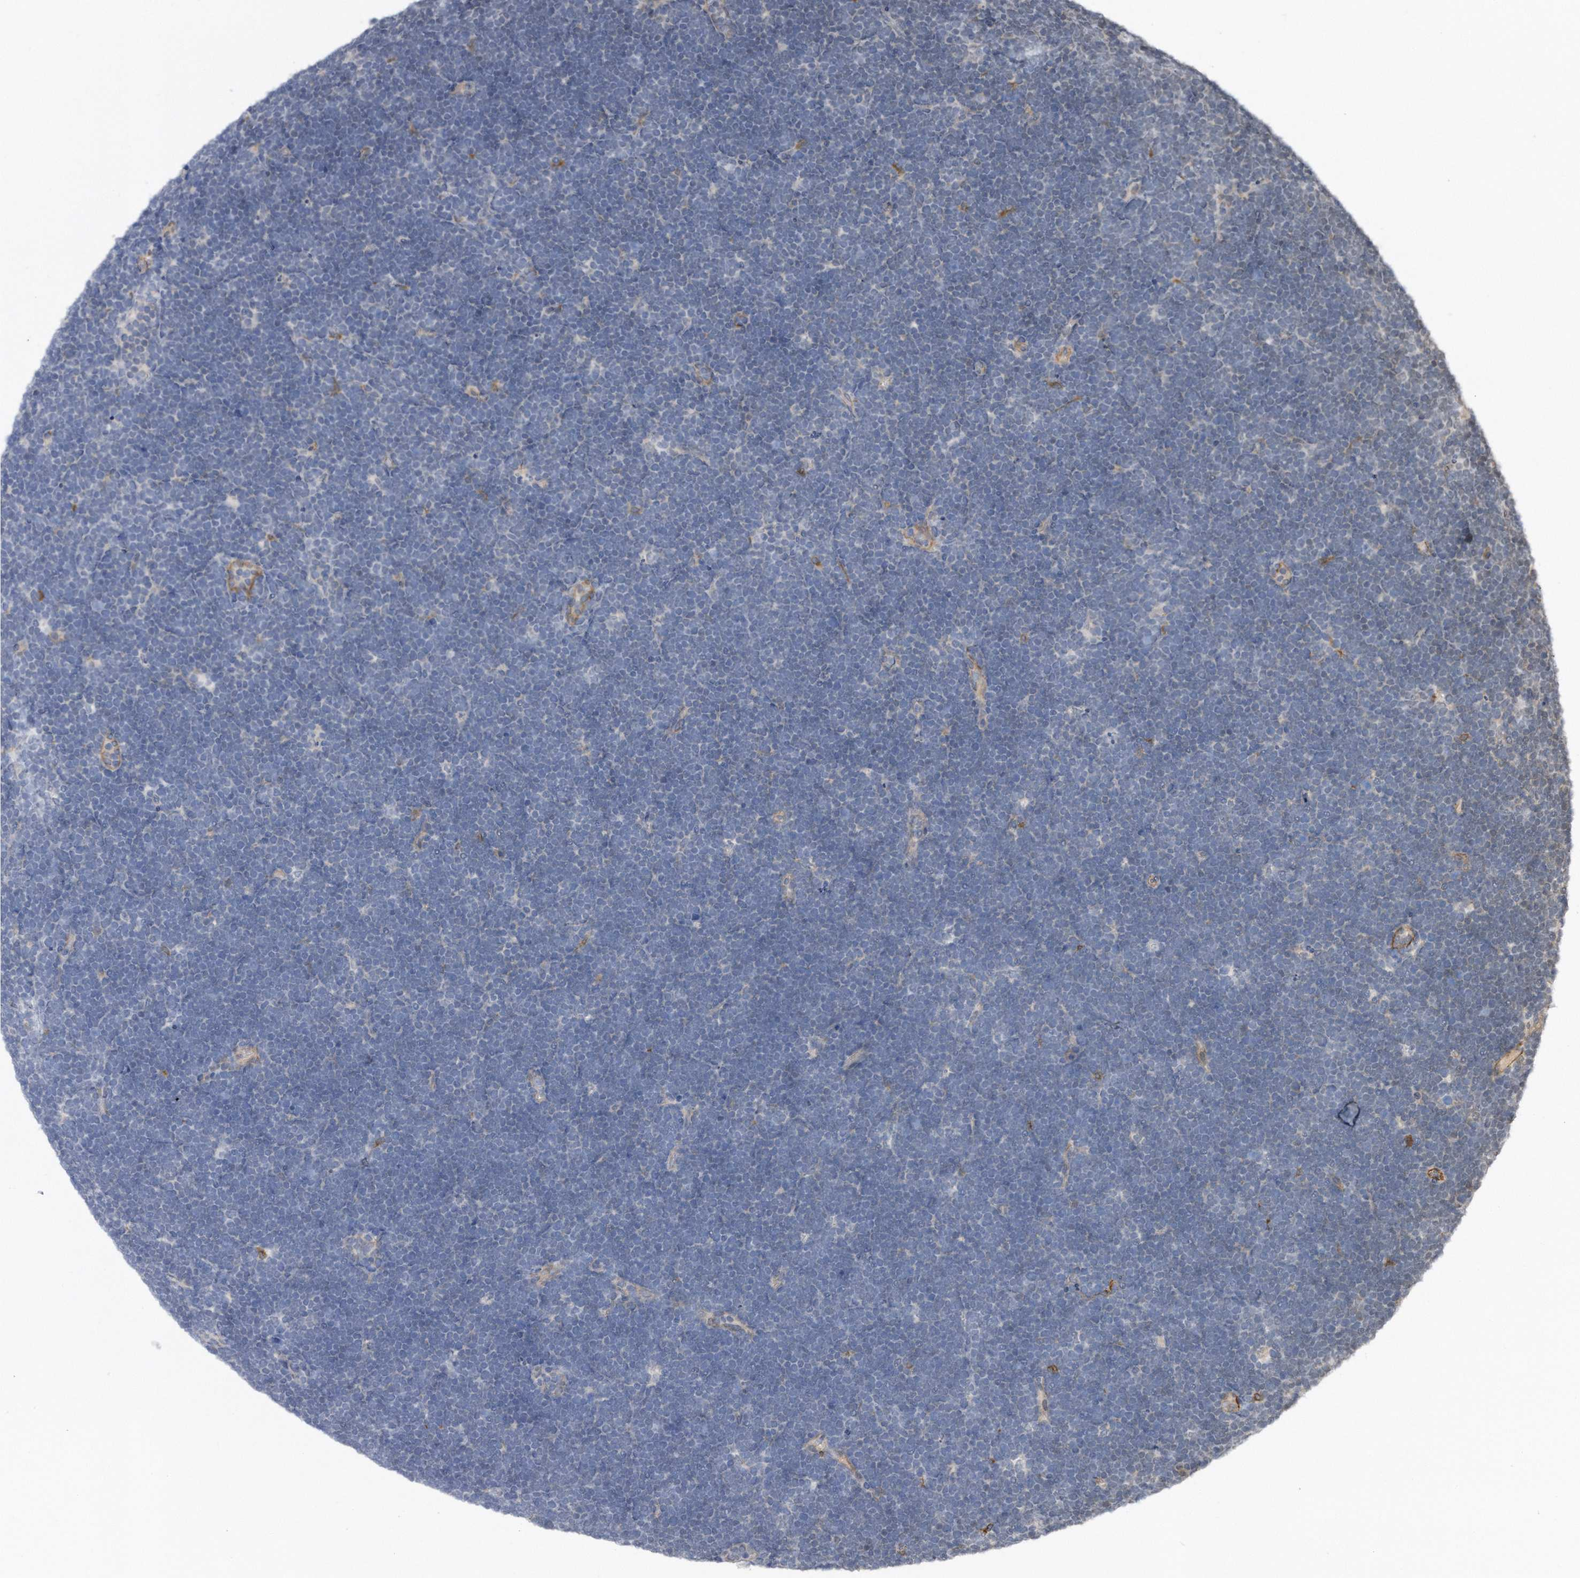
{"staining": {"intensity": "negative", "quantity": "none", "location": "none"}, "tissue": "lymphoma", "cell_type": "Tumor cells", "image_type": "cancer", "snomed": [{"axis": "morphology", "description": "Malignant lymphoma, non-Hodgkin's type, High grade"}, {"axis": "topography", "description": "Lymph node"}], "caption": "Lymphoma stained for a protein using IHC reveals no positivity tumor cells.", "gene": "TP53INP1", "patient": {"sex": "male", "age": 13}}